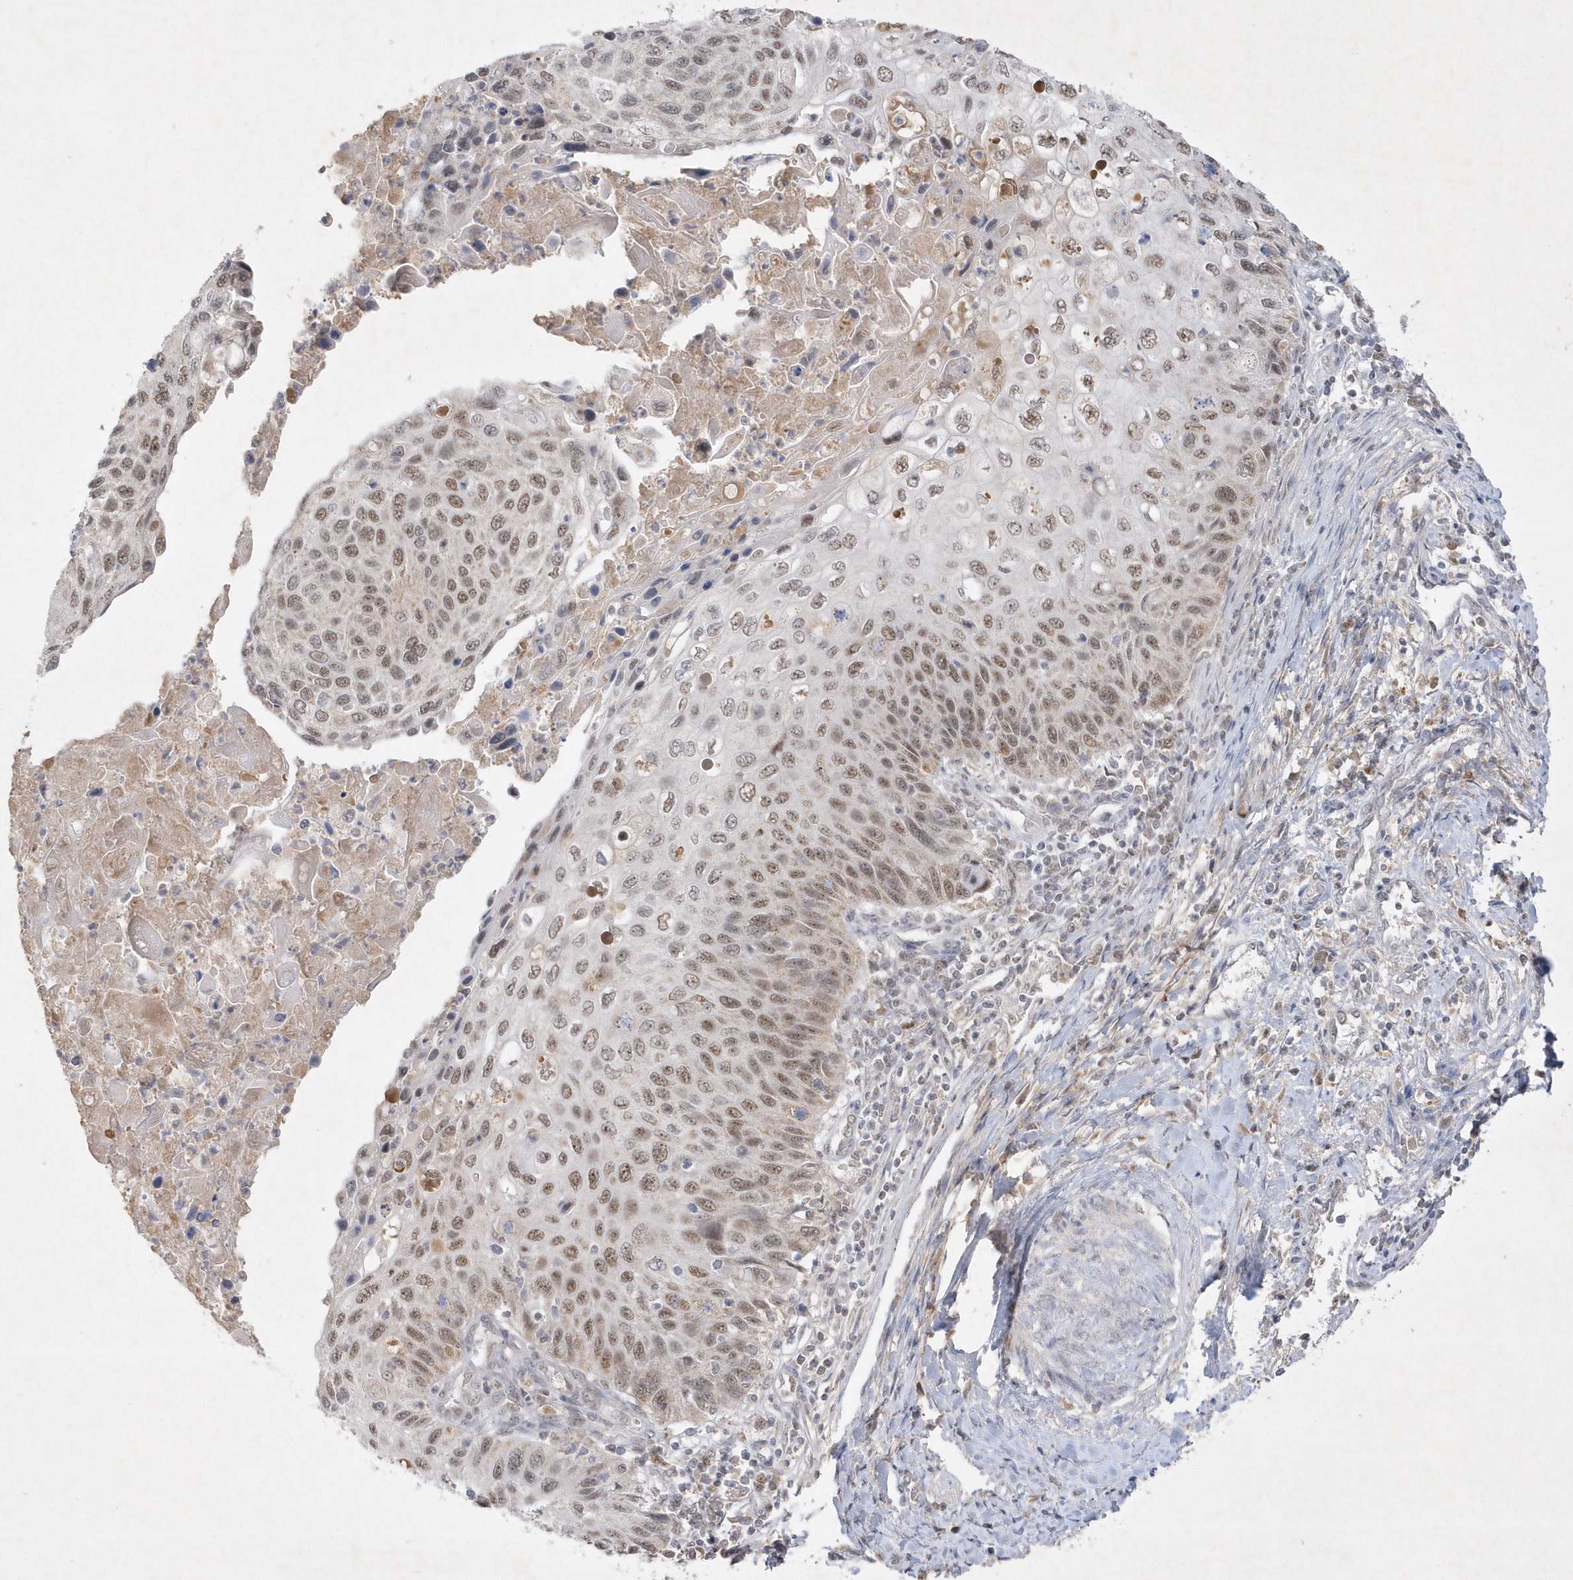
{"staining": {"intensity": "moderate", "quantity": "25%-75%", "location": "nuclear"}, "tissue": "cervical cancer", "cell_type": "Tumor cells", "image_type": "cancer", "snomed": [{"axis": "morphology", "description": "Squamous cell carcinoma, NOS"}, {"axis": "topography", "description": "Cervix"}], "caption": "The micrograph demonstrates a brown stain indicating the presence of a protein in the nuclear of tumor cells in squamous cell carcinoma (cervical).", "gene": "CPSF3", "patient": {"sex": "female", "age": 70}}